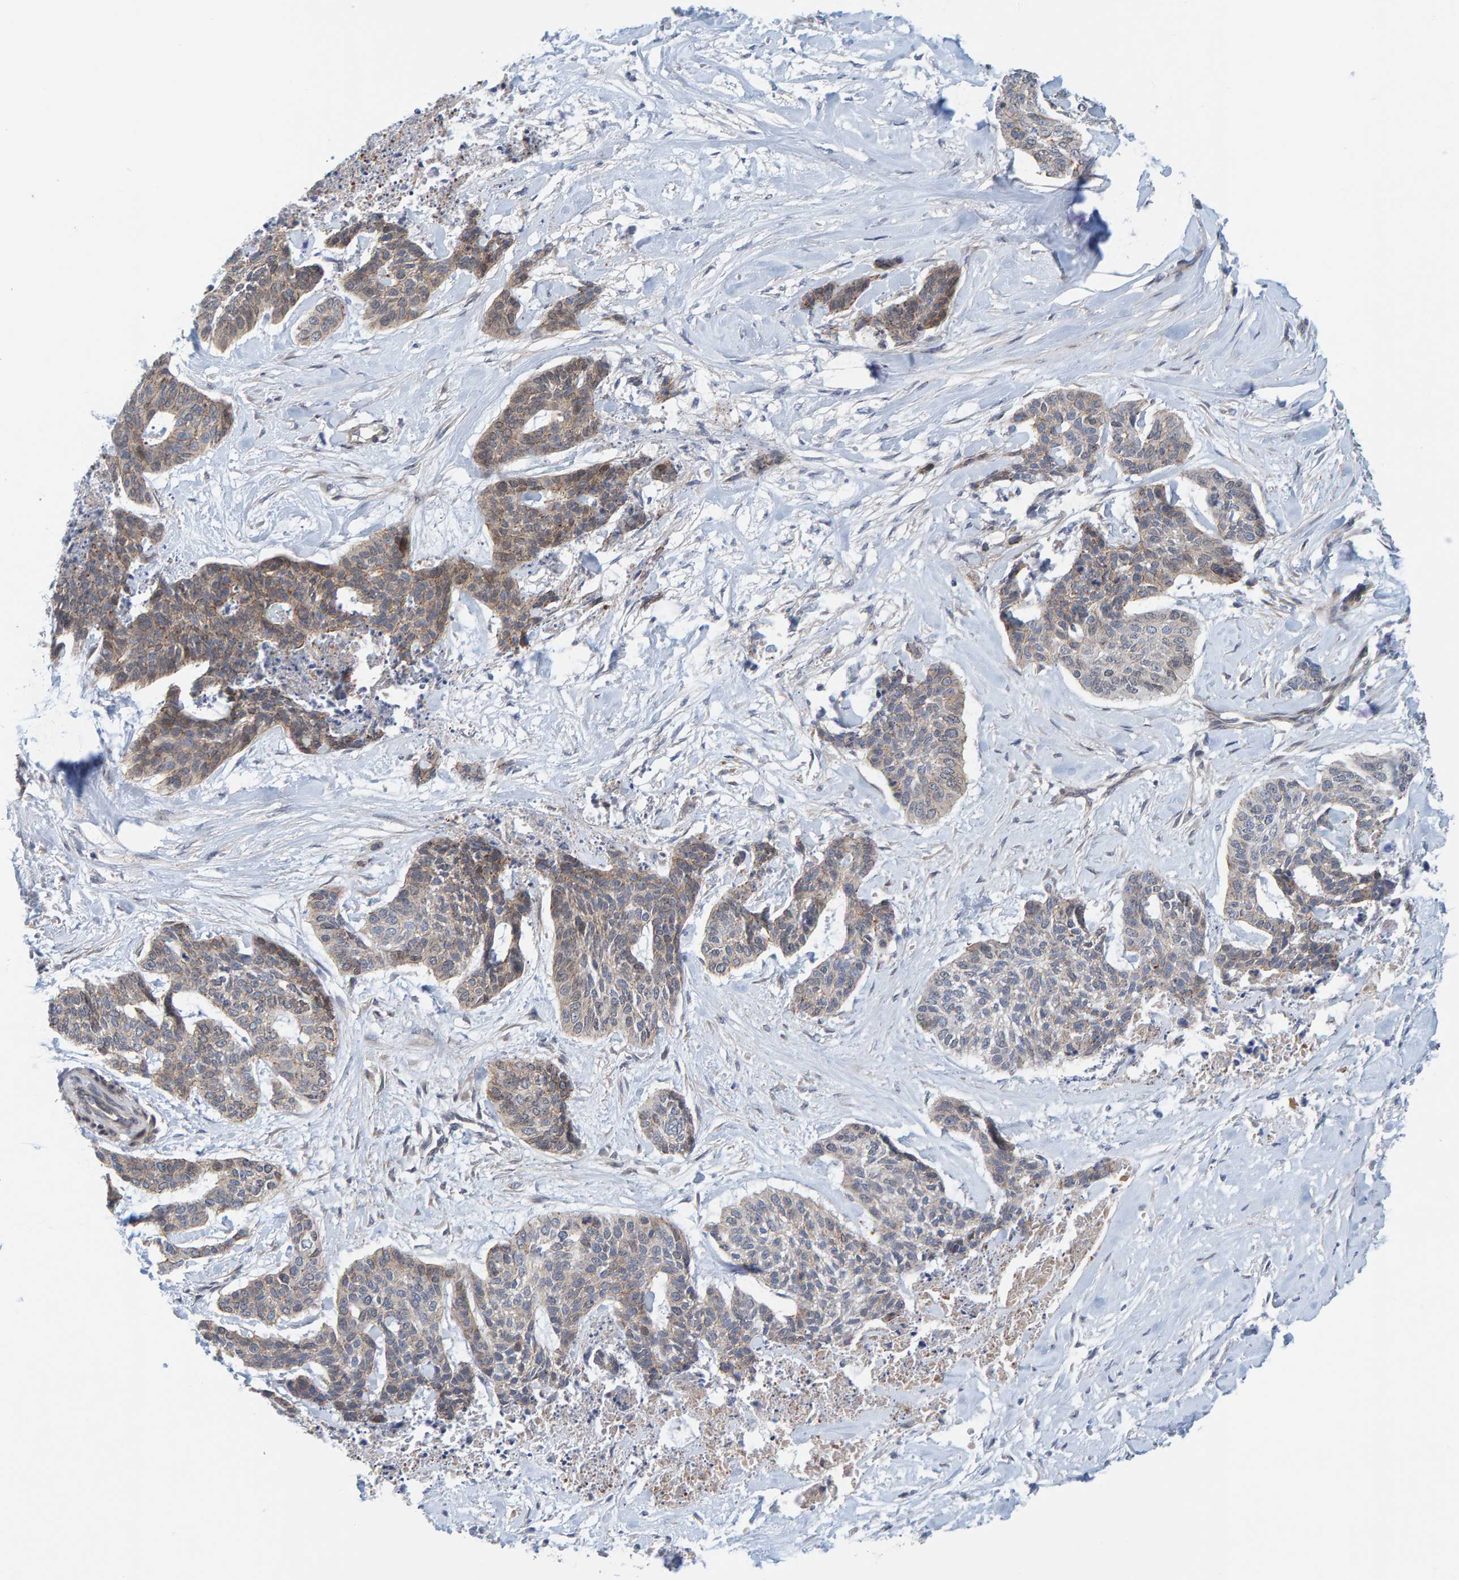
{"staining": {"intensity": "weak", "quantity": "25%-75%", "location": "cytoplasmic/membranous"}, "tissue": "skin cancer", "cell_type": "Tumor cells", "image_type": "cancer", "snomed": [{"axis": "morphology", "description": "Basal cell carcinoma"}, {"axis": "topography", "description": "Skin"}], "caption": "Immunohistochemical staining of basal cell carcinoma (skin) demonstrates weak cytoplasmic/membranous protein staining in approximately 25%-75% of tumor cells. (brown staining indicates protein expression, while blue staining denotes nuclei).", "gene": "KRBA2", "patient": {"sex": "female", "age": 64}}